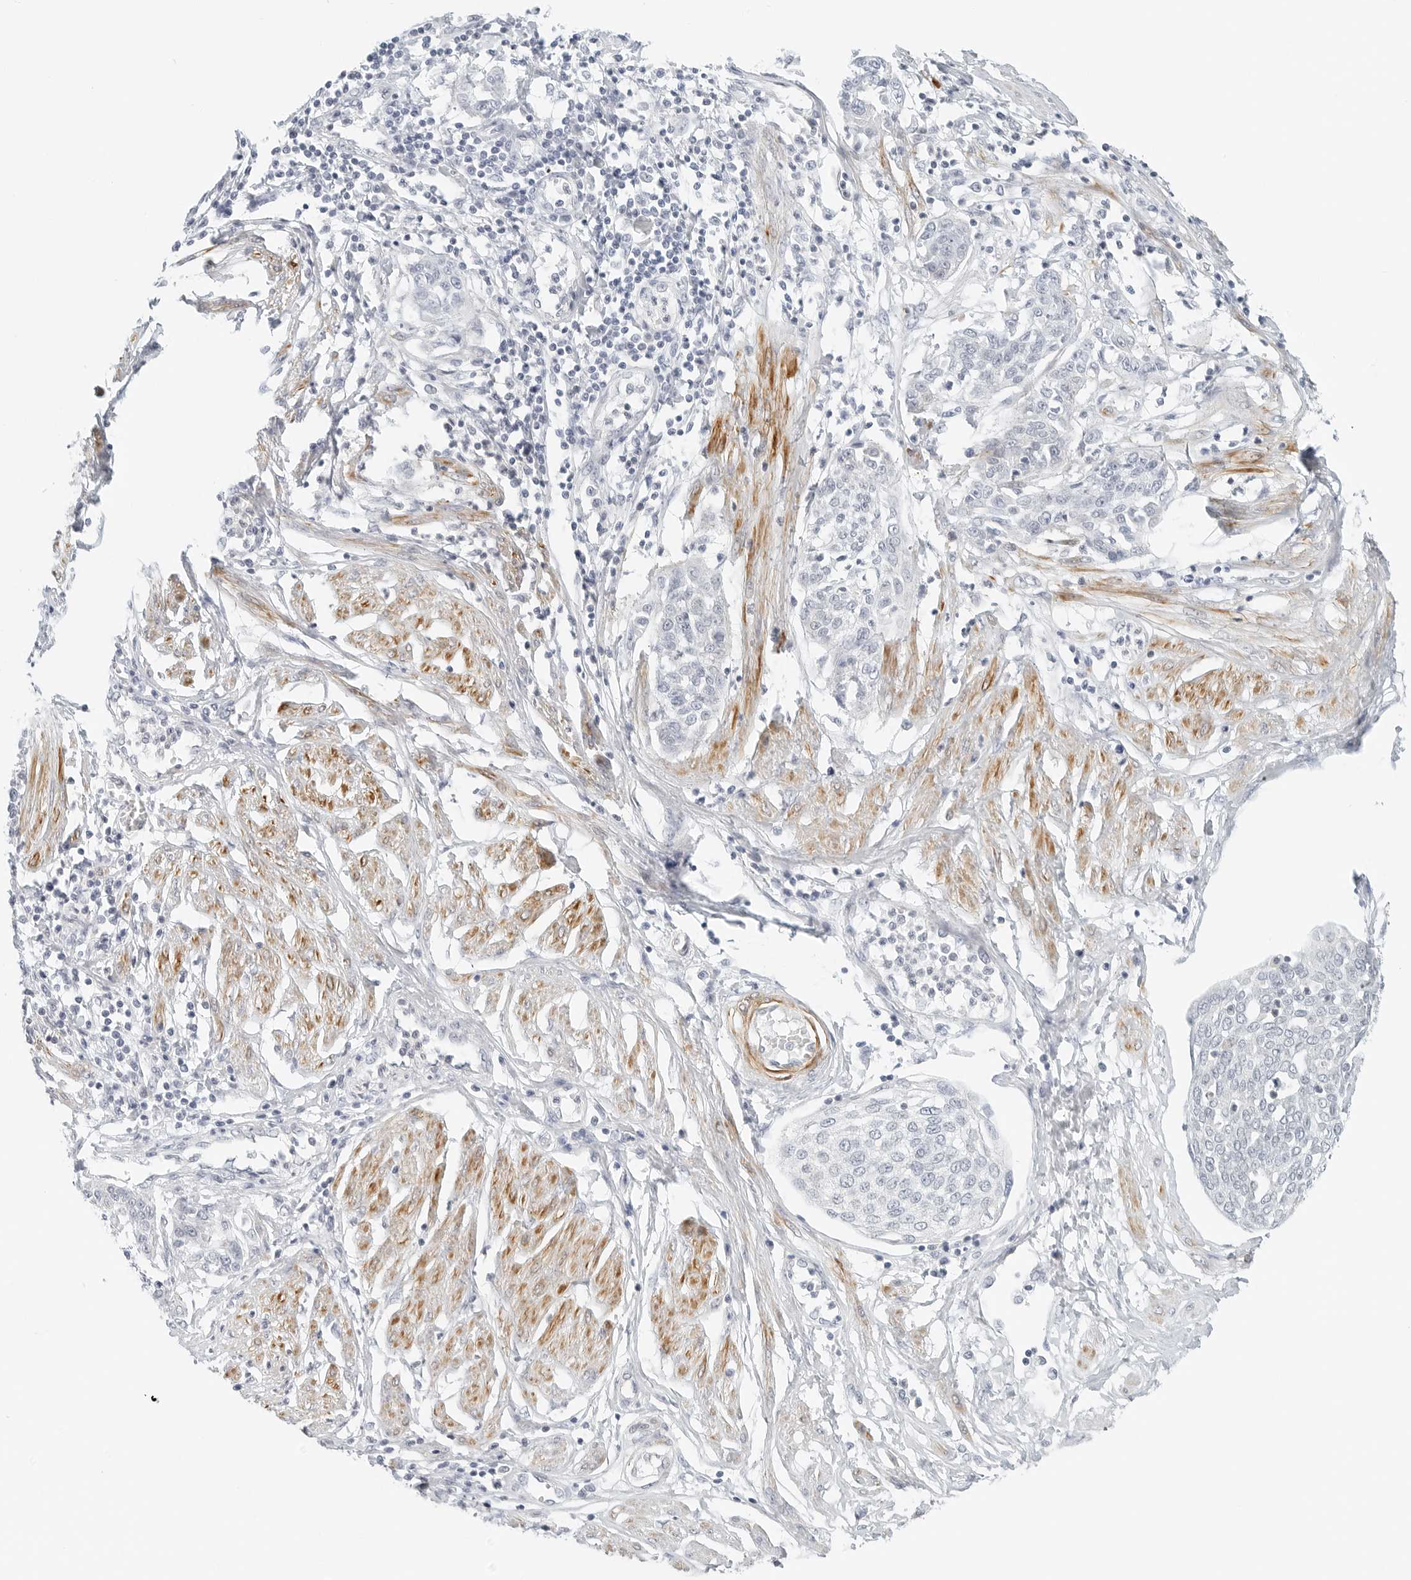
{"staining": {"intensity": "negative", "quantity": "none", "location": "none"}, "tissue": "cervical cancer", "cell_type": "Tumor cells", "image_type": "cancer", "snomed": [{"axis": "morphology", "description": "Squamous cell carcinoma, NOS"}, {"axis": "topography", "description": "Cervix"}], "caption": "DAB (3,3'-diaminobenzidine) immunohistochemical staining of cervical cancer shows no significant expression in tumor cells.", "gene": "IQCC", "patient": {"sex": "female", "age": 34}}